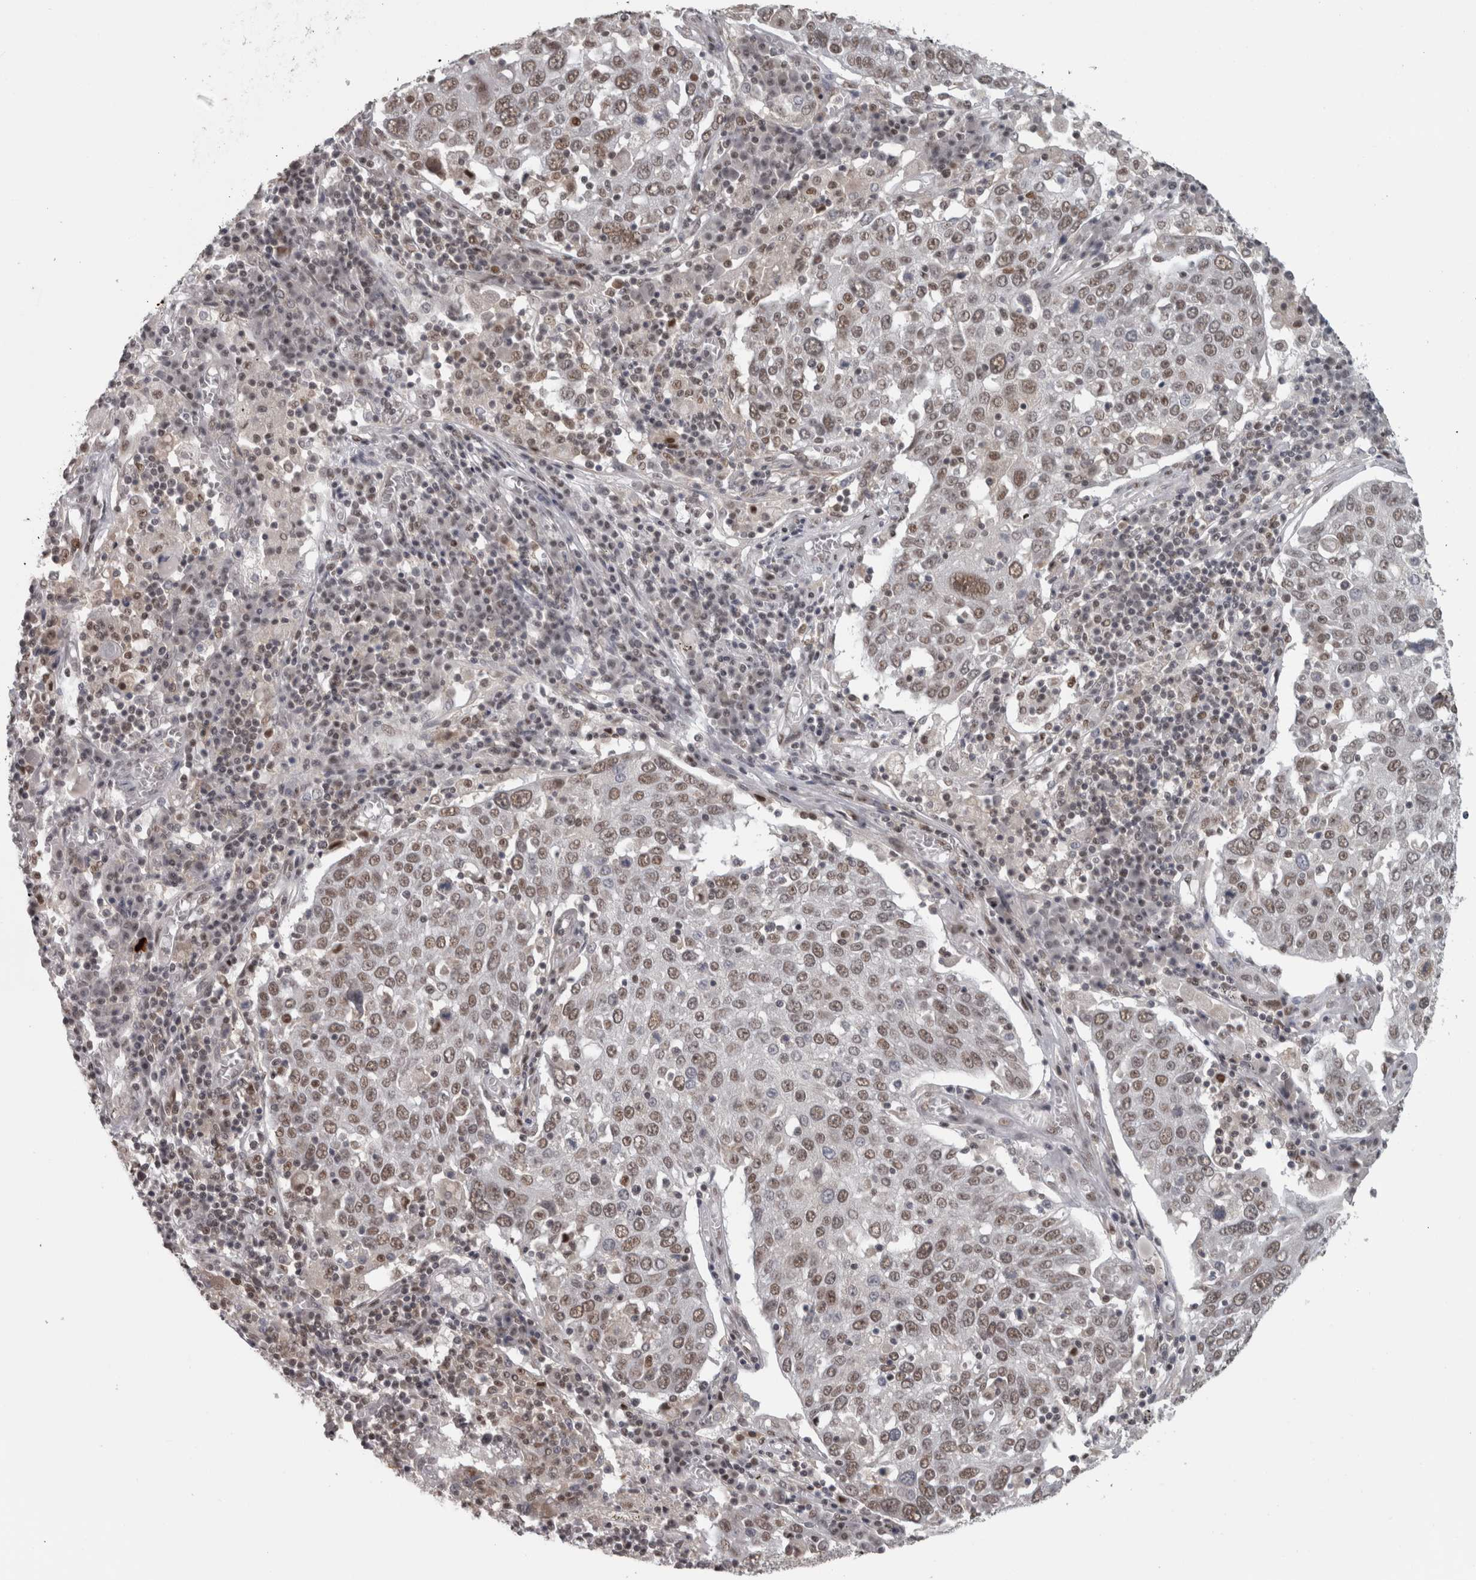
{"staining": {"intensity": "moderate", "quantity": ">75%", "location": "nuclear"}, "tissue": "lung cancer", "cell_type": "Tumor cells", "image_type": "cancer", "snomed": [{"axis": "morphology", "description": "Squamous cell carcinoma, NOS"}, {"axis": "topography", "description": "Lung"}], "caption": "Immunohistochemistry (IHC) of lung cancer (squamous cell carcinoma) reveals medium levels of moderate nuclear staining in about >75% of tumor cells. Nuclei are stained in blue.", "gene": "MICU3", "patient": {"sex": "male", "age": 65}}